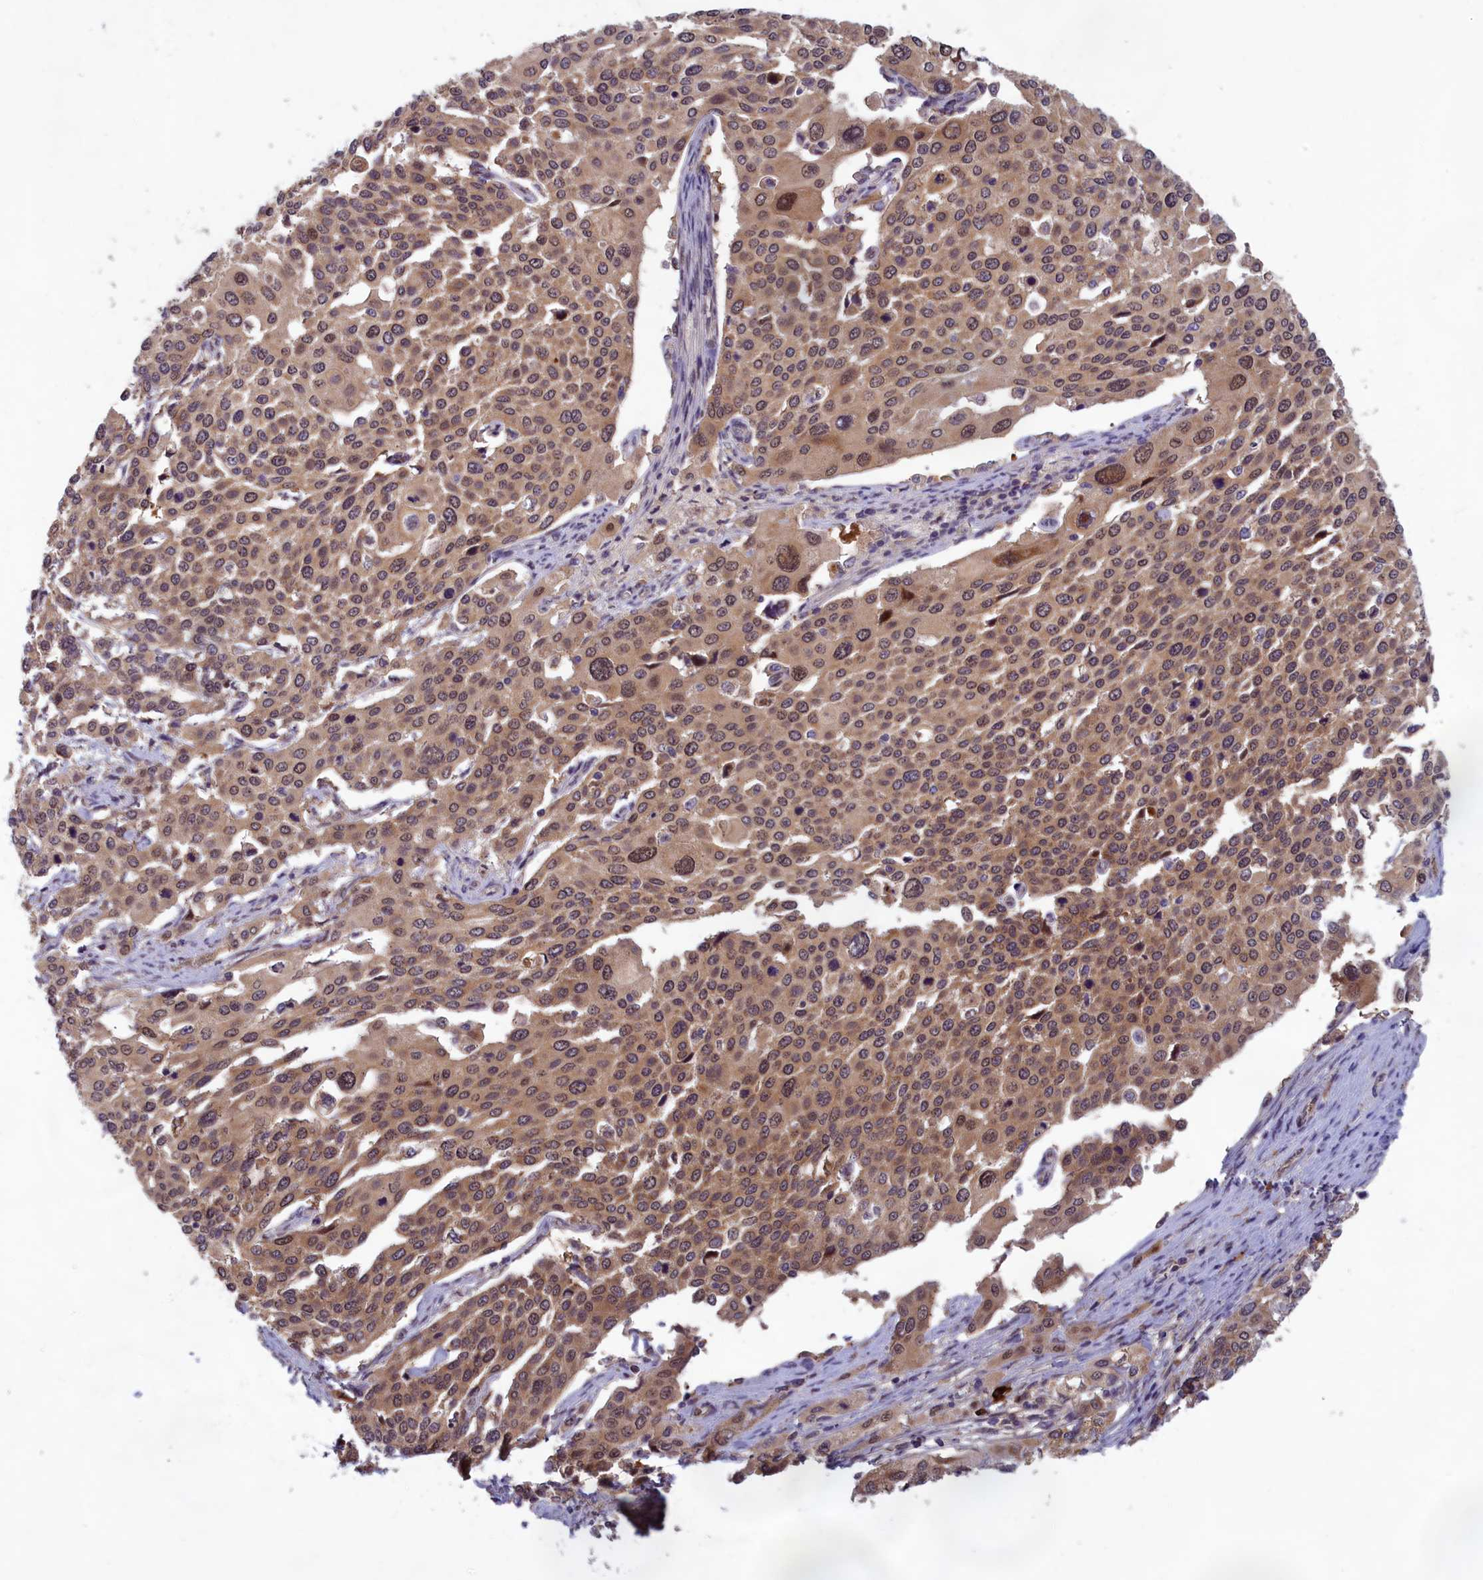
{"staining": {"intensity": "moderate", "quantity": ">75%", "location": "cytoplasmic/membranous,nuclear"}, "tissue": "cervical cancer", "cell_type": "Tumor cells", "image_type": "cancer", "snomed": [{"axis": "morphology", "description": "Squamous cell carcinoma, NOS"}, {"axis": "topography", "description": "Cervix"}], "caption": "A high-resolution histopathology image shows immunohistochemistry (IHC) staining of cervical cancer (squamous cell carcinoma), which shows moderate cytoplasmic/membranous and nuclear staining in approximately >75% of tumor cells. (brown staining indicates protein expression, while blue staining denotes nuclei).", "gene": "CCDC15", "patient": {"sex": "female", "age": 44}}